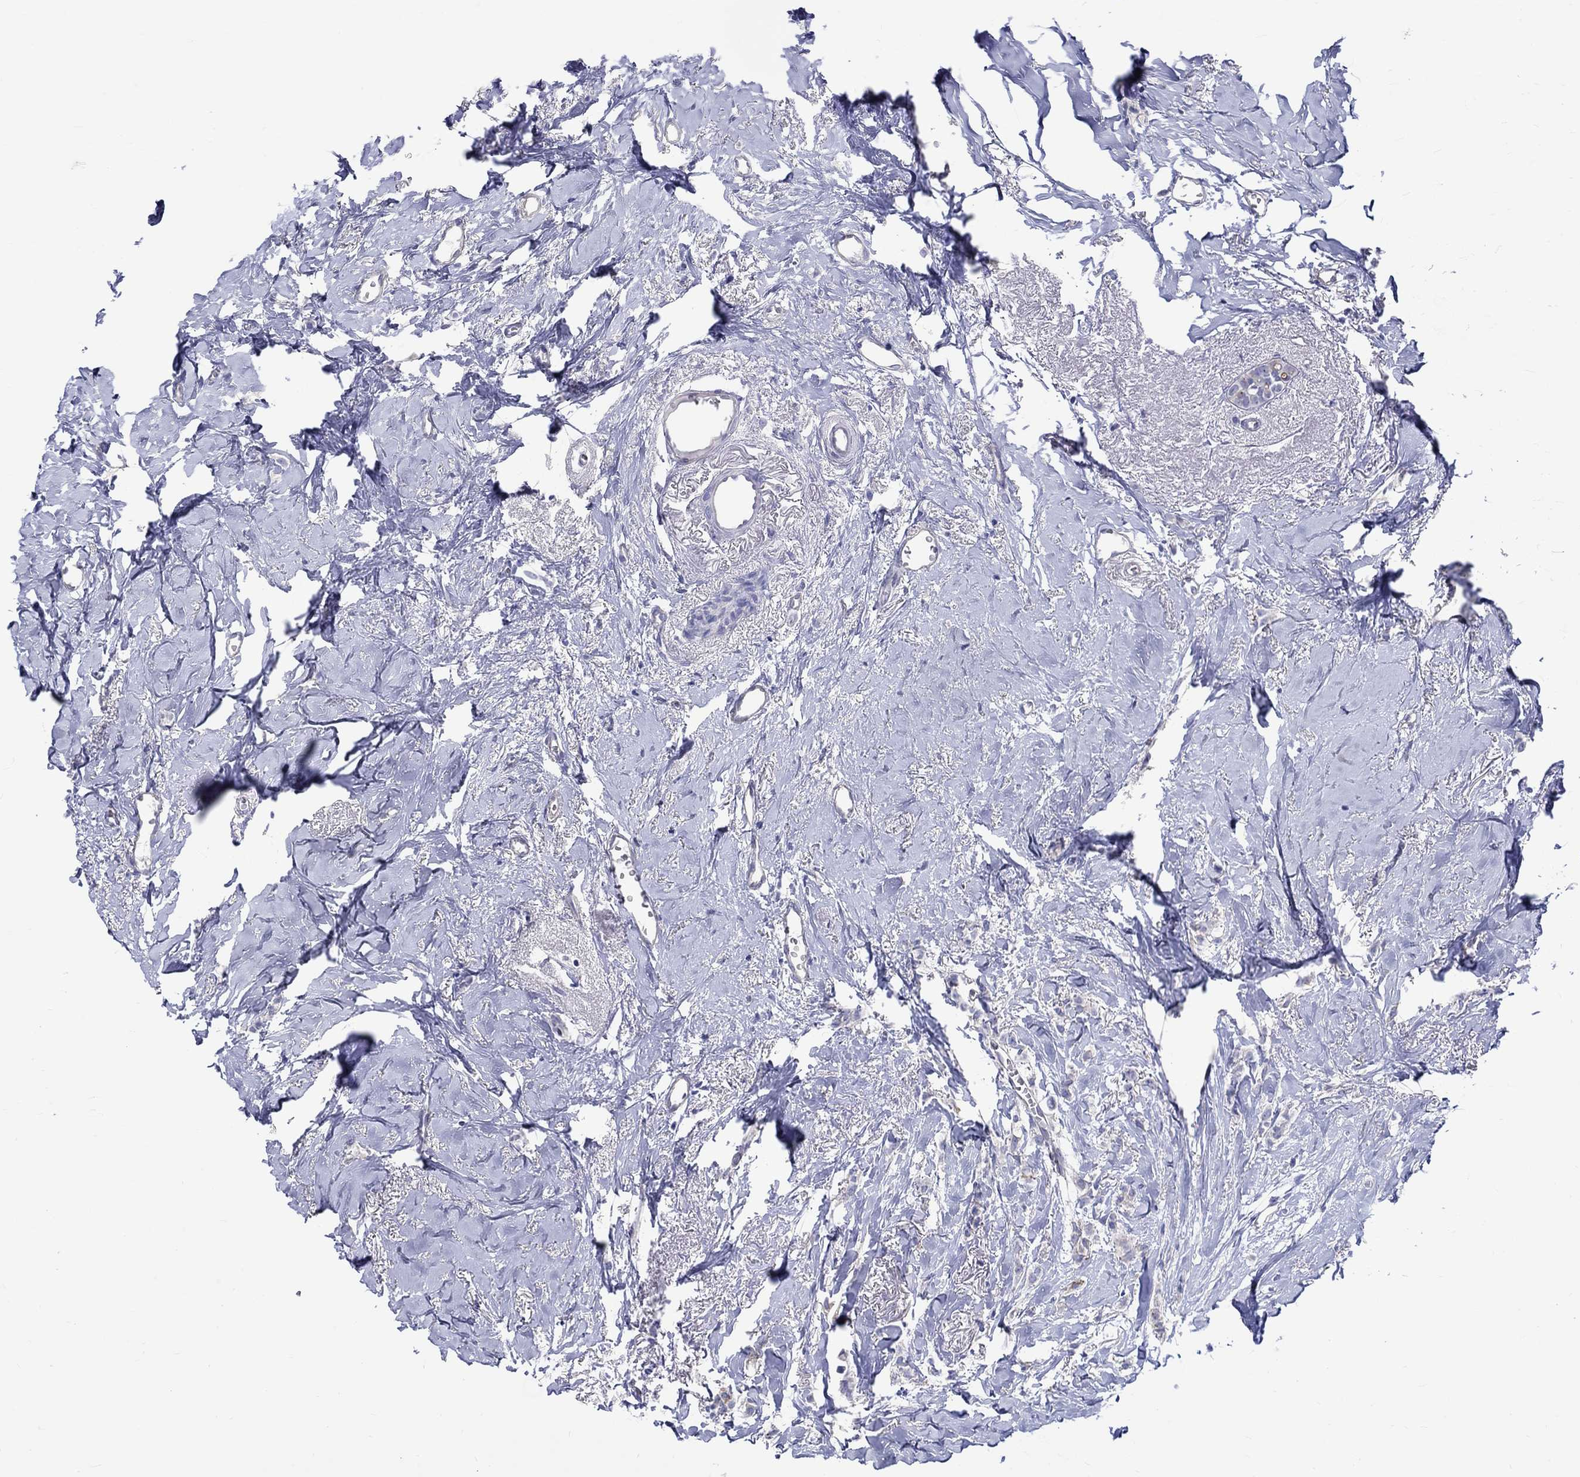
{"staining": {"intensity": "negative", "quantity": "none", "location": "none"}, "tissue": "breast cancer", "cell_type": "Tumor cells", "image_type": "cancer", "snomed": [{"axis": "morphology", "description": "Duct carcinoma"}, {"axis": "topography", "description": "Breast"}], "caption": "Histopathology image shows no protein staining in tumor cells of breast cancer tissue. (DAB (3,3'-diaminobenzidine) immunohistochemistry (IHC), high magnification).", "gene": "SH2D7", "patient": {"sex": "female", "age": 85}}